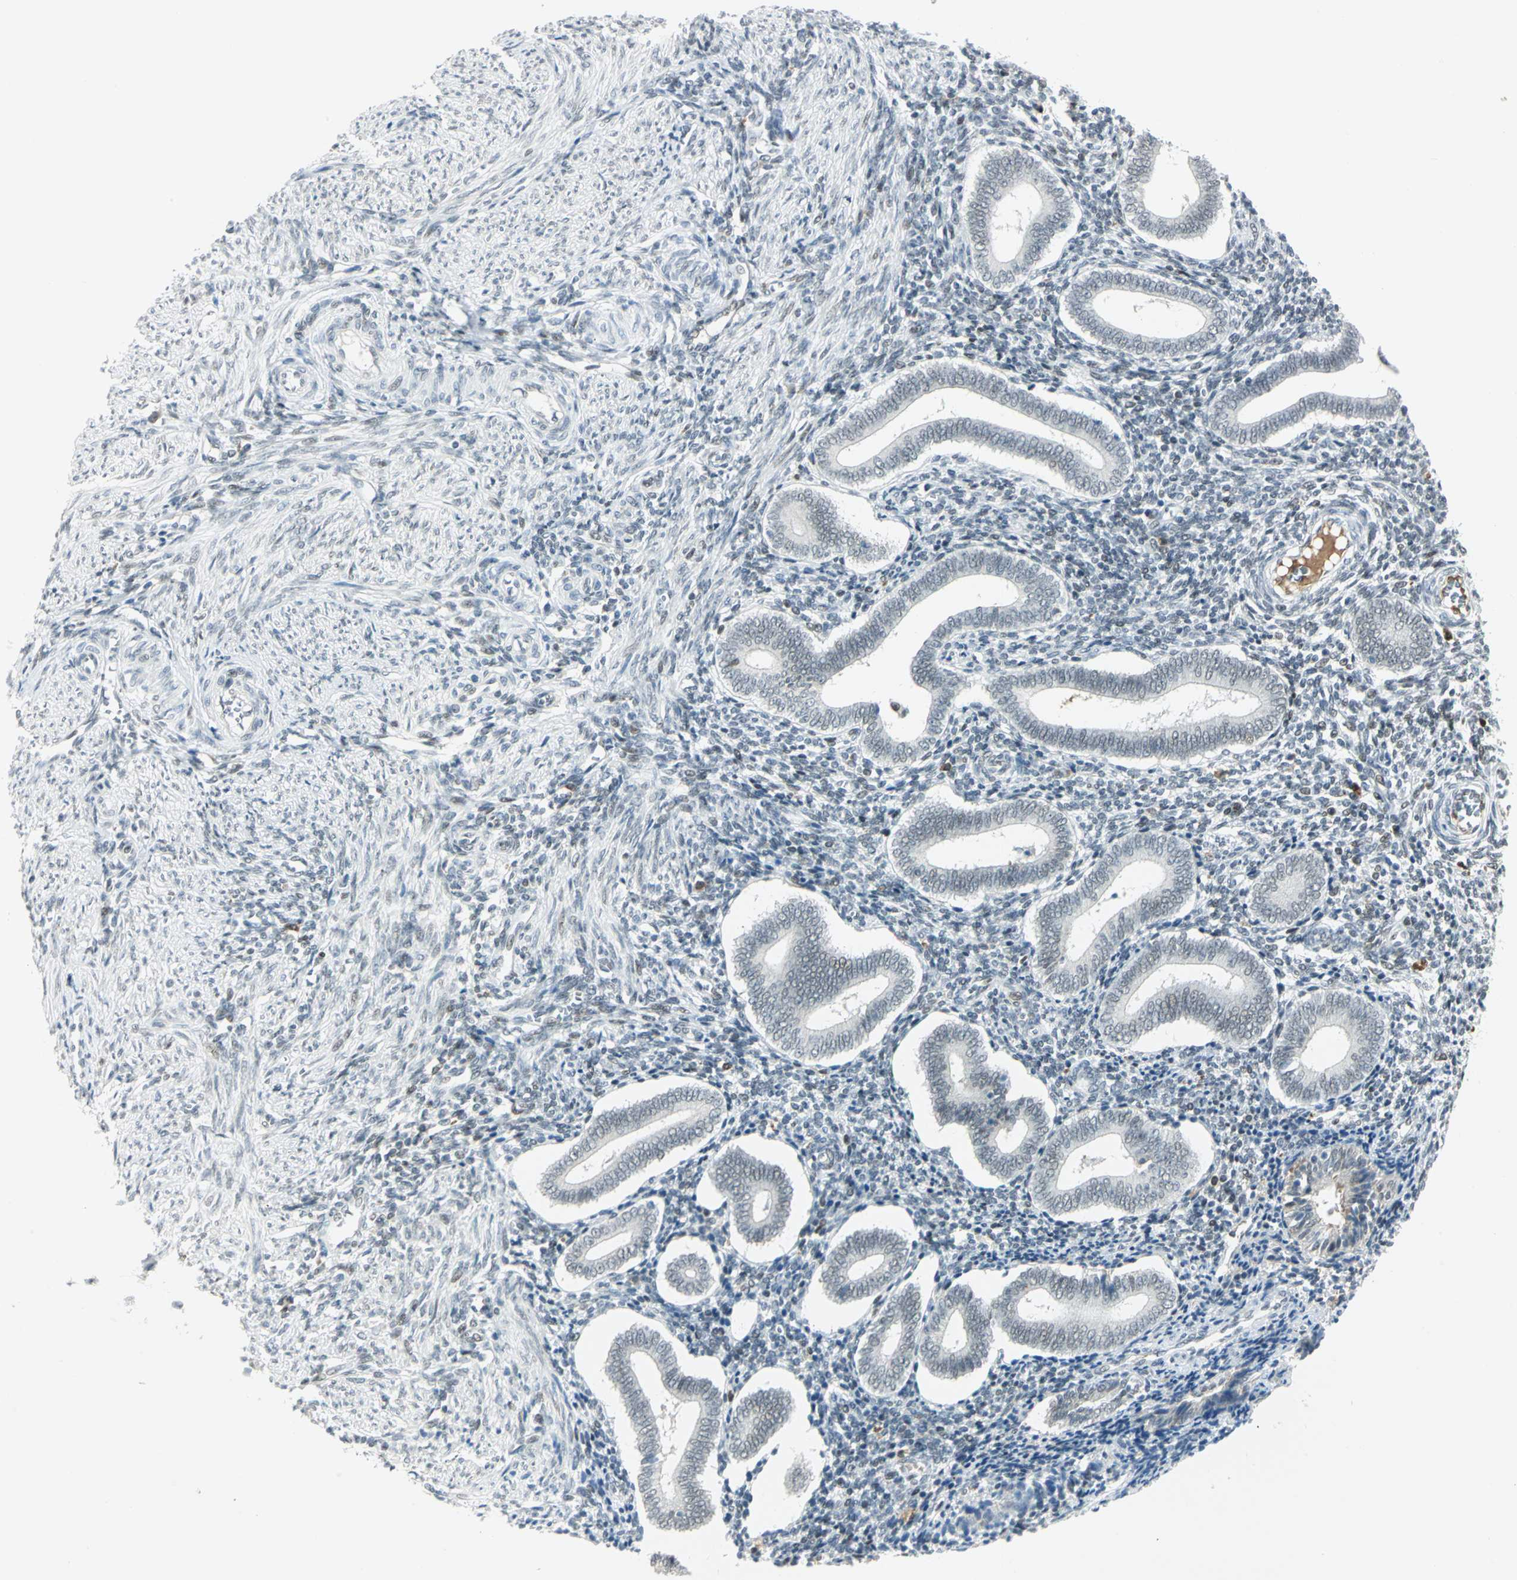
{"staining": {"intensity": "moderate", "quantity": "25%-75%", "location": "nuclear"}, "tissue": "endometrium", "cell_type": "Cells in endometrial stroma", "image_type": "normal", "snomed": [{"axis": "morphology", "description": "Normal tissue, NOS"}, {"axis": "topography", "description": "Uterus"}, {"axis": "topography", "description": "Endometrium"}], "caption": "Cells in endometrial stroma exhibit moderate nuclear staining in about 25%-75% of cells in benign endometrium. Using DAB (3,3'-diaminobenzidine) (brown) and hematoxylin (blue) stains, captured at high magnification using brightfield microscopy.", "gene": "MTMR10", "patient": {"sex": "female", "age": 33}}